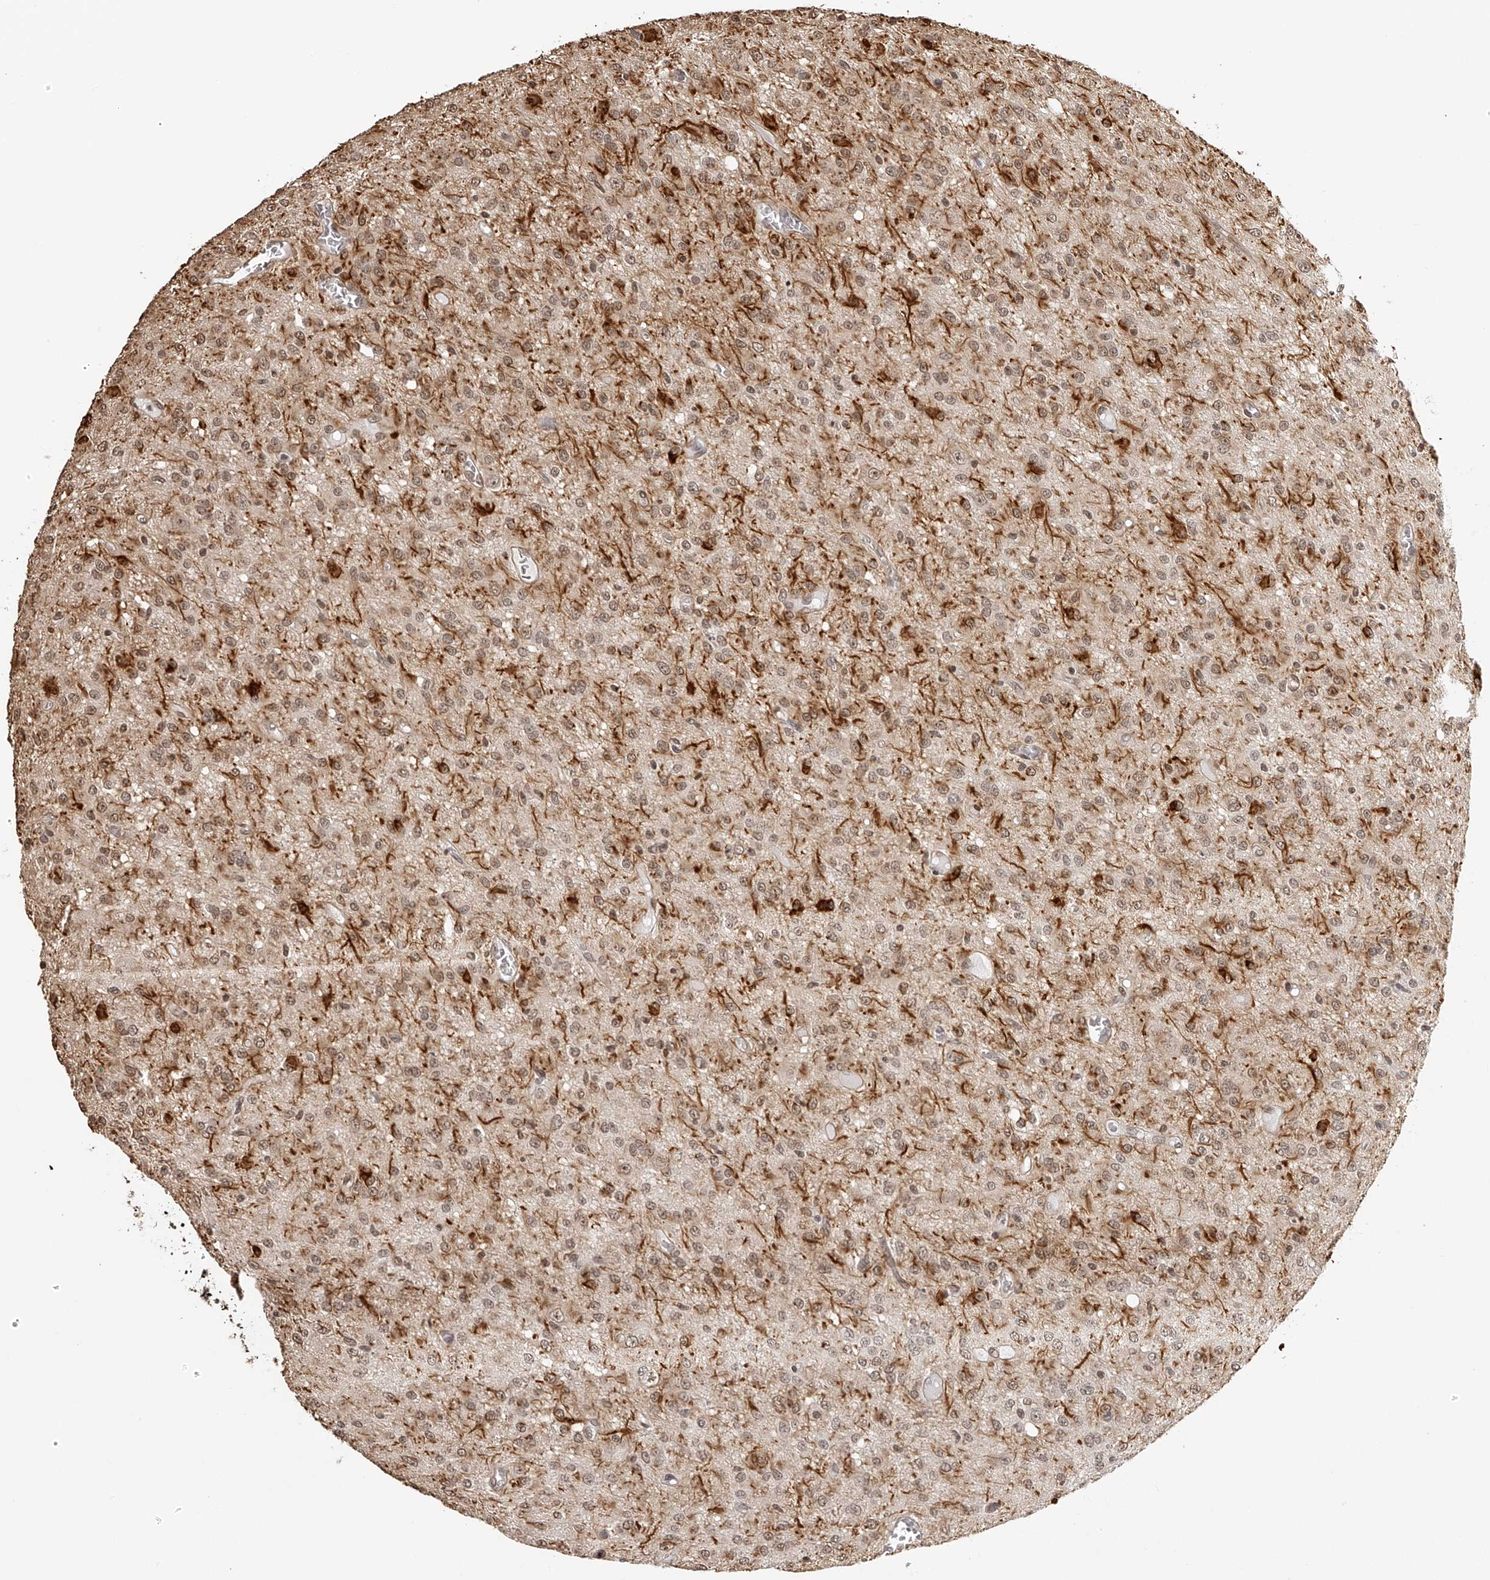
{"staining": {"intensity": "moderate", "quantity": ">75%", "location": "nuclear"}, "tissue": "glioma", "cell_type": "Tumor cells", "image_type": "cancer", "snomed": [{"axis": "morphology", "description": "Glioma, malignant, High grade"}, {"axis": "topography", "description": "Brain"}], "caption": "IHC micrograph of glioma stained for a protein (brown), which demonstrates medium levels of moderate nuclear expression in about >75% of tumor cells.", "gene": "ZNF503", "patient": {"sex": "female", "age": 59}}